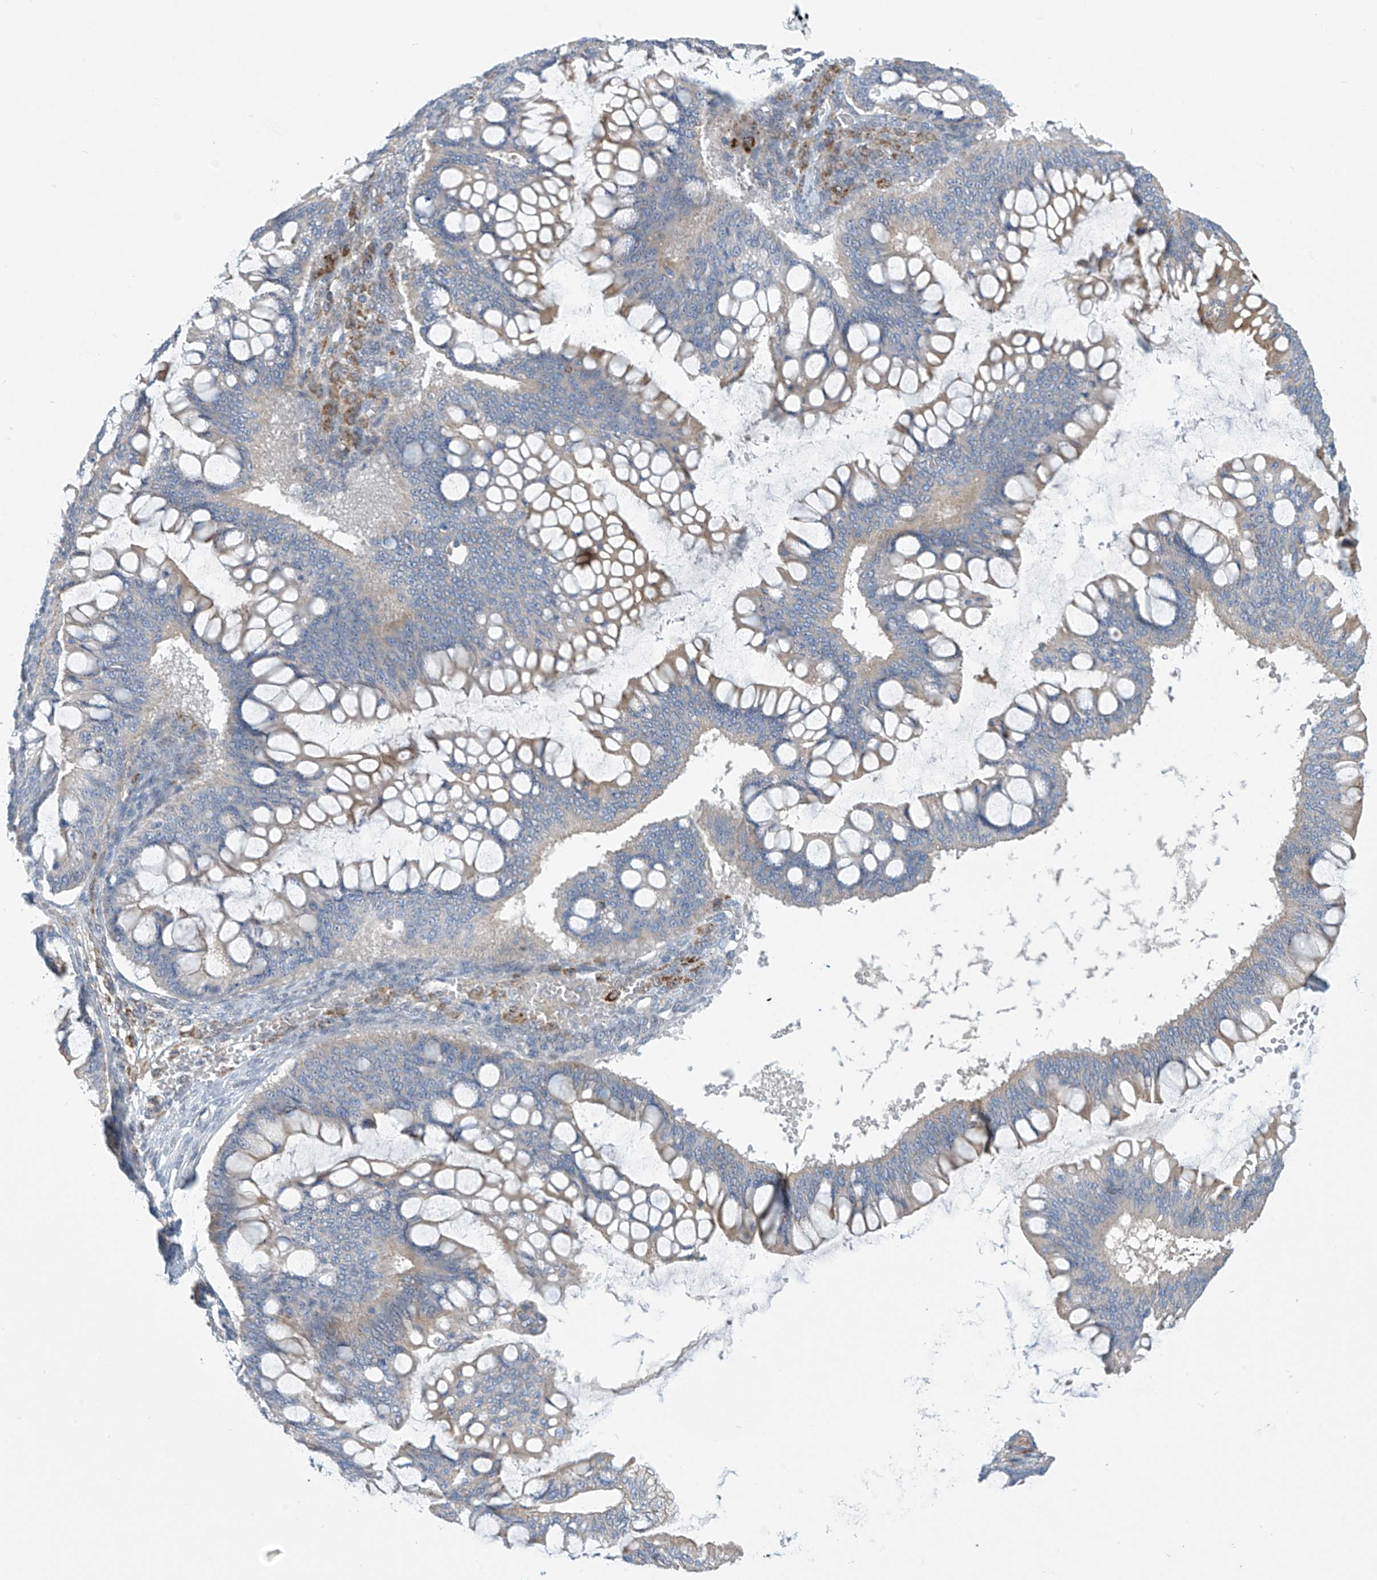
{"staining": {"intensity": "negative", "quantity": "none", "location": "none"}, "tissue": "ovarian cancer", "cell_type": "Tumor cells", "image_type": "cancer", "snomed": [{"axis": "morphology", "description": "Cystadenocarcinoma, mucinous, NOS"}, {"axis": "topography", "description": "Ovary"}], "caption": "A high-resolution histopathology image shows IHC staining of ovarian cancer (mucinous cystadenocarcinoma), which exhibits no significant expression in tumor cells.", "gene": "IBA57", "patient": {"sex": "female", "age": 73}}